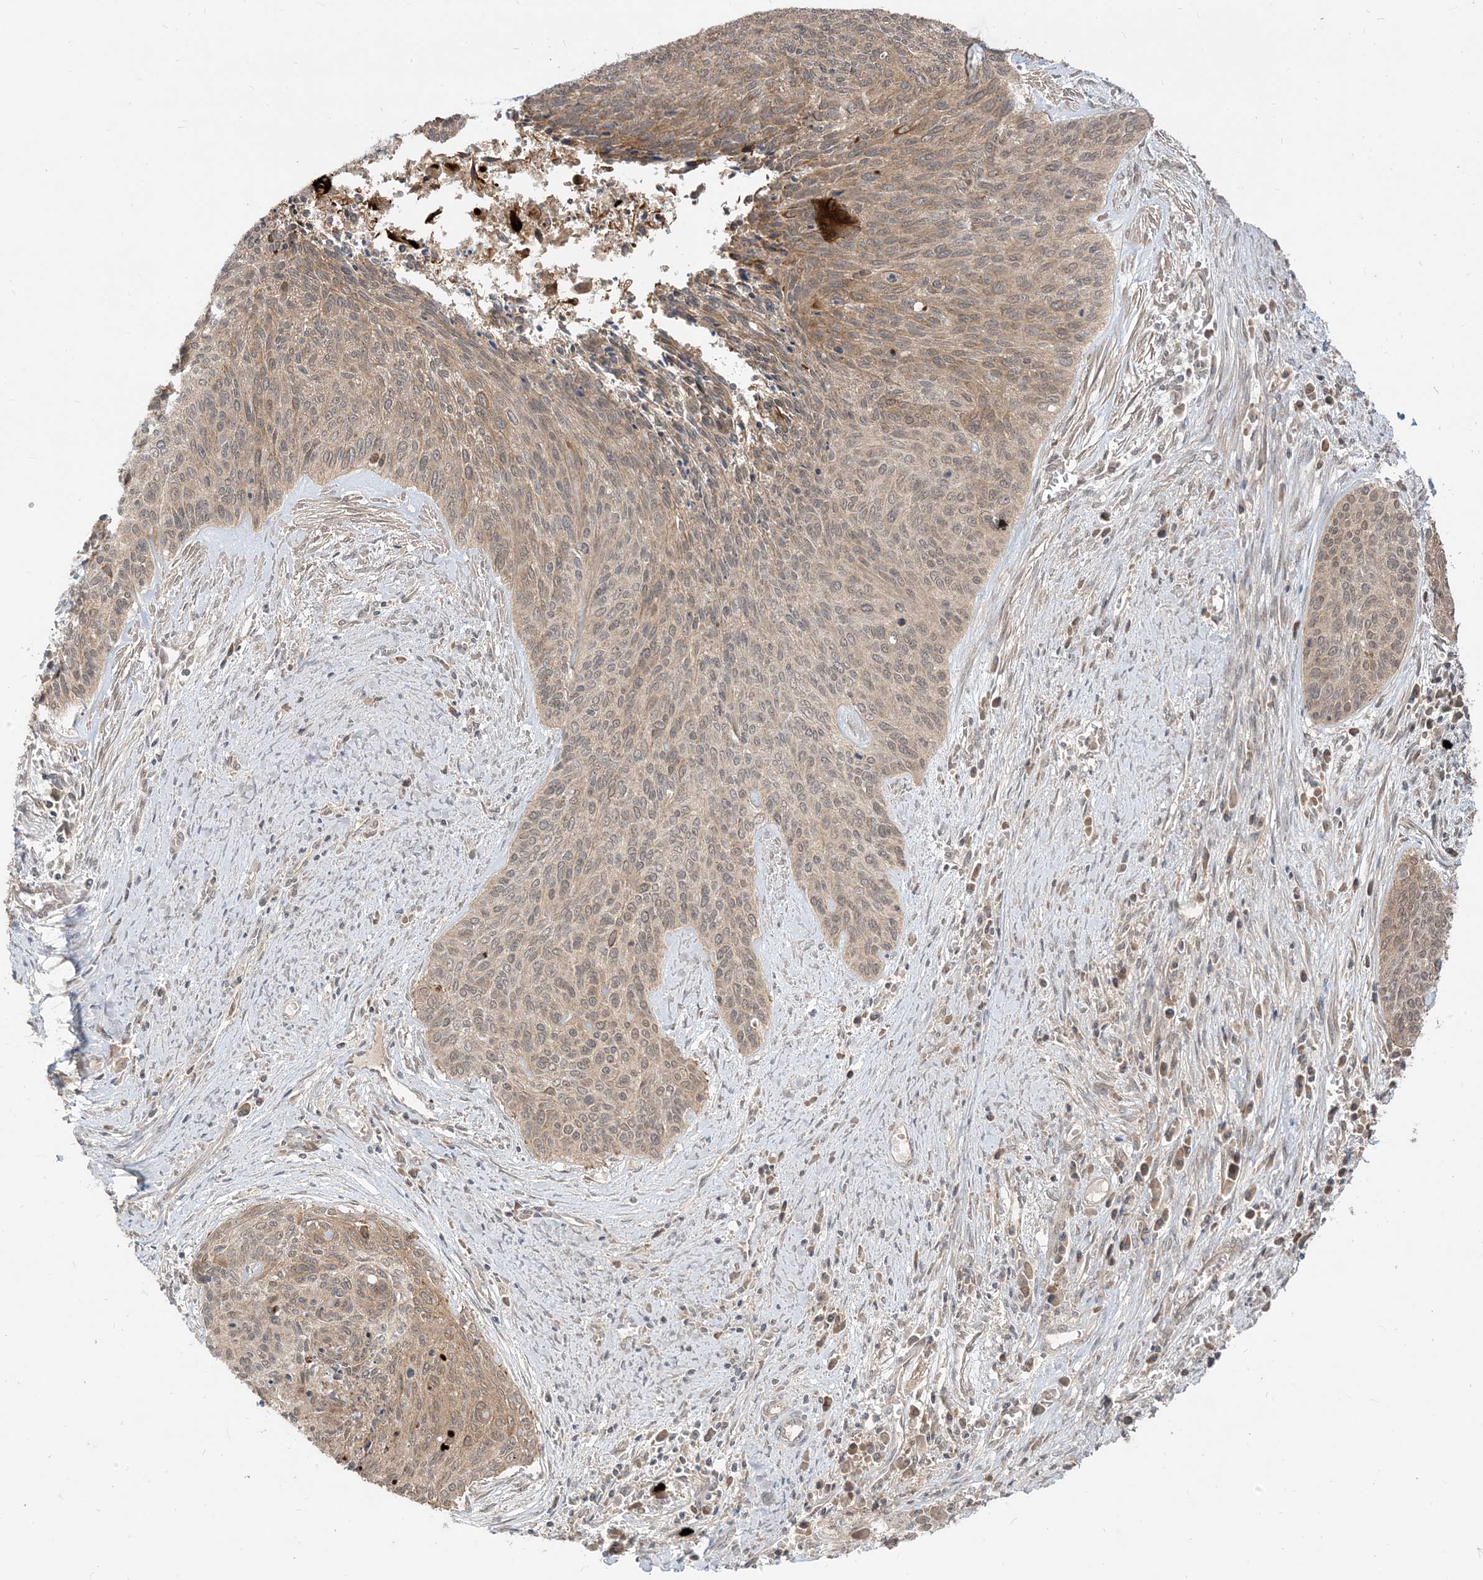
{"staining": {"intensity": "weak", "quantity": "25%-75%", "location": "cytoplasmic/membranous,nuclear"}, "tissue": "cervical cancer", "cell_type": "Tumor cells", "image_type": "cancer", "snomed": [{"axis": "morphology", "description": "Squamous cell carcinoma, NOS"}, {"axis": "topography", "description": "Cervix"}], "caption": "Immunohistochemistry micrograph of cervical squamous cell carcinoma stained for a protein (brown), which shows low levels of weak cytoplasmic/membranous and nuclear positivity in approximately 25%-75% of tumor cells.", "gene": "TBCC", "patient": {"sex": "female", "age": 55}}